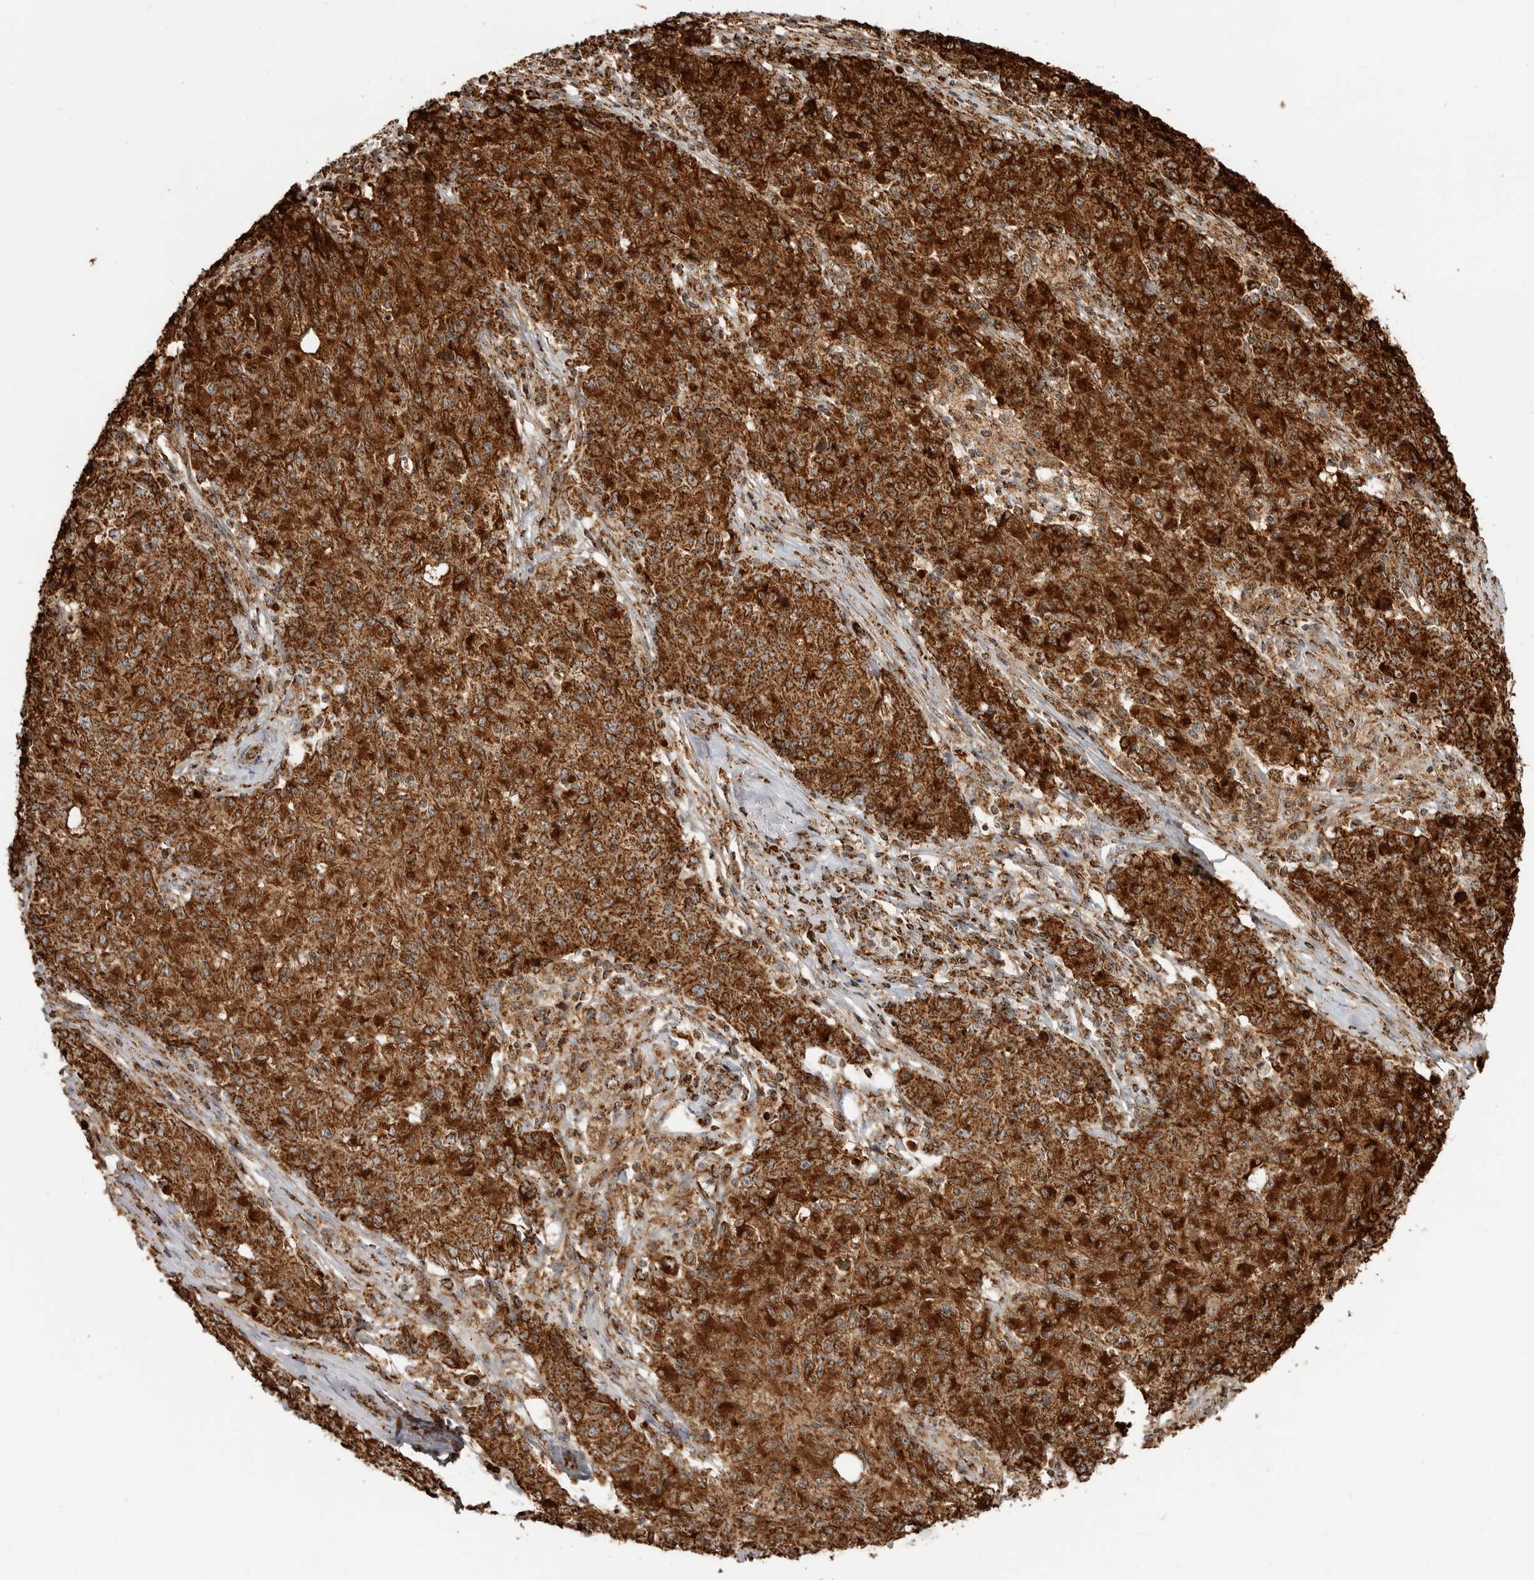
{"staining": {"intensity": "strong", "quantity": ">75%", "location": "cytoplasmic/membranous"}, "tissue": "ovarian cancer", "cell_type": "Tumor cells", "image_type": "cancer", "snomed": [{"axis": "morphology", "description": "Carcinoma, endometroid"}, {"axis": "topography", "description": "Ovary"}], "caption": "Immunohistochemical staining of ovarian cancer (endometroid carcinoma) shows high levels of strong cytoplasmic/membranous protein positivity in about >75% of tumor cells.", "gene": "BMP2K", "patient": {"sex": "female", "age": 42}}